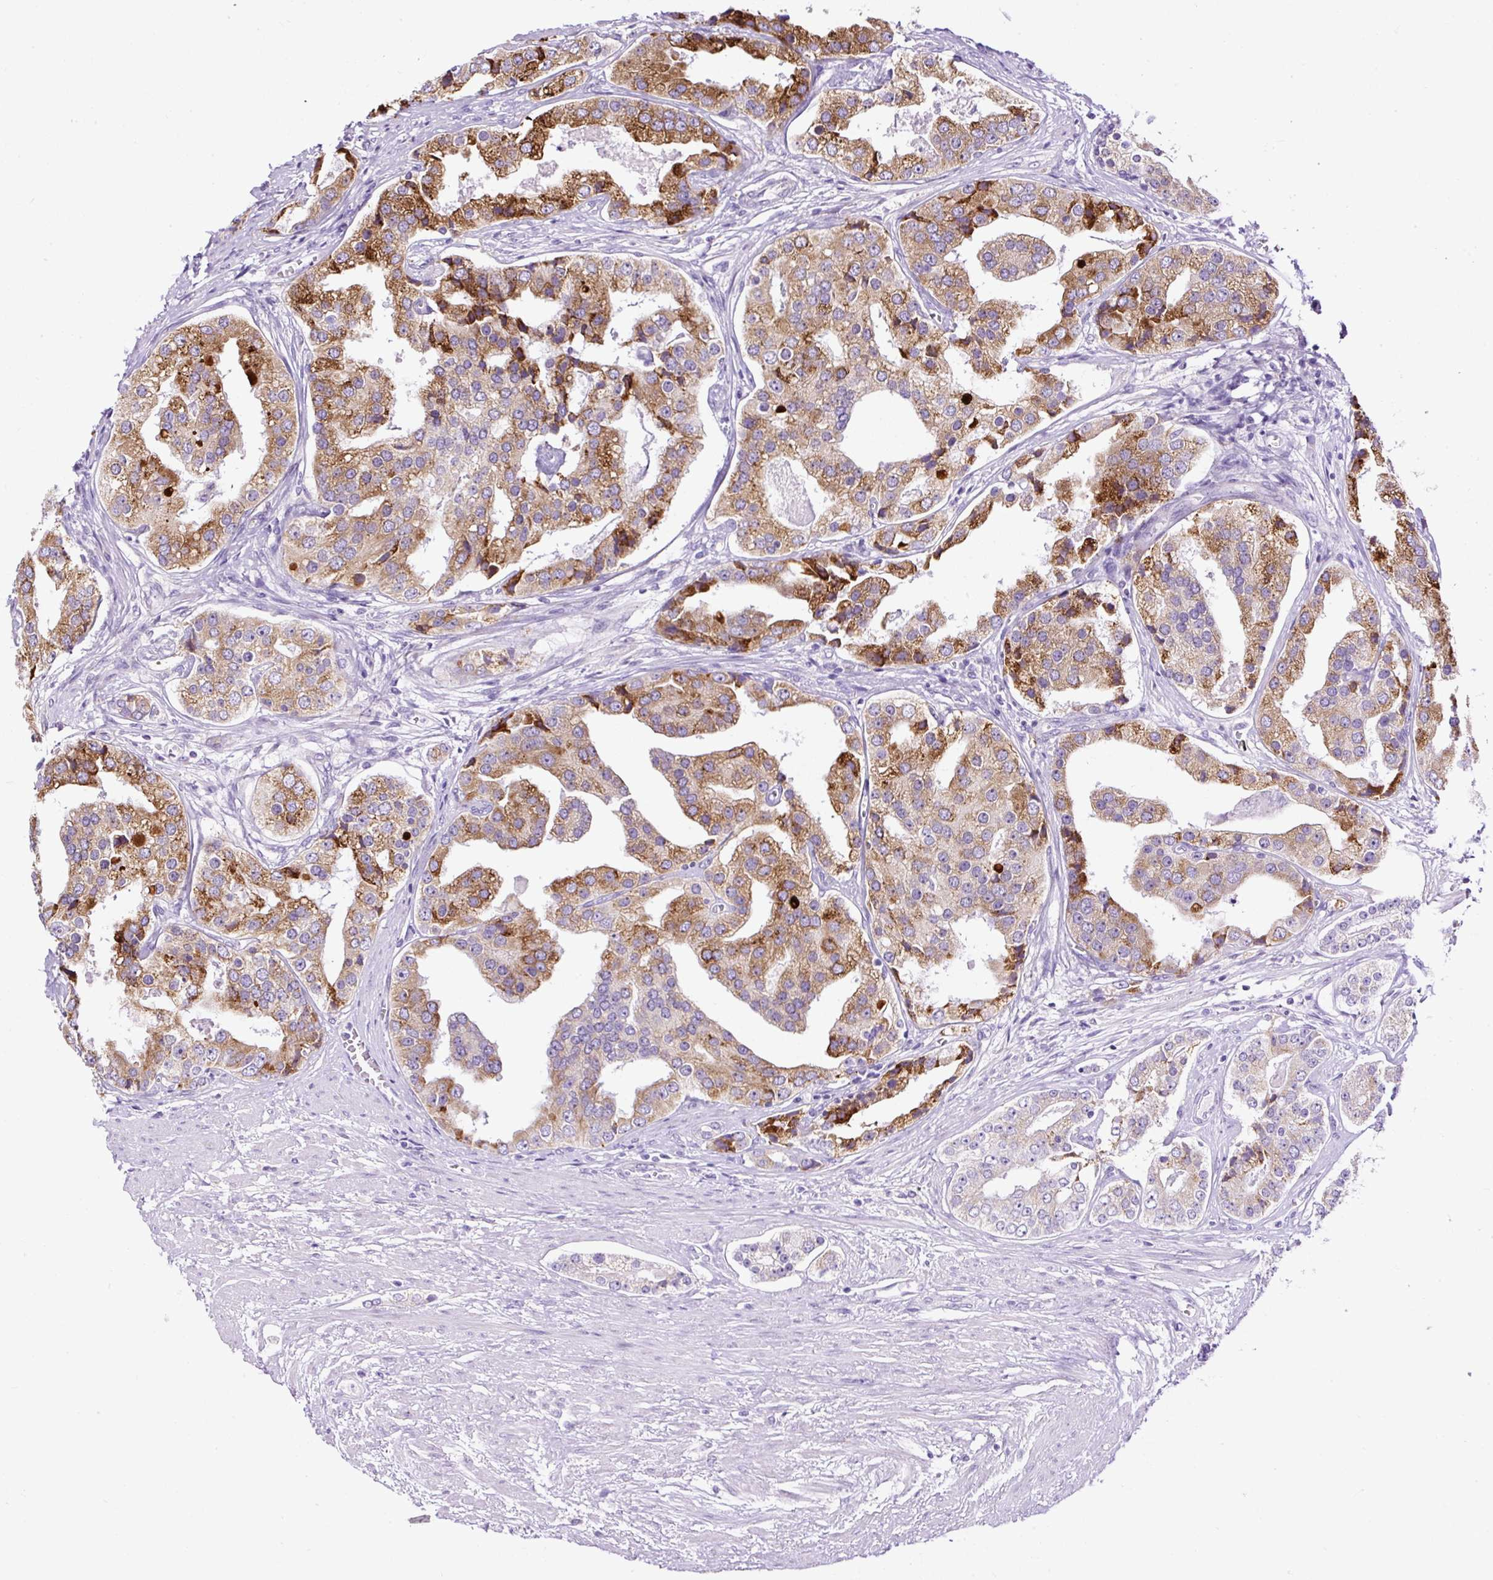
{"staining": {"intensity": "moderate", "quantity": "25%-75%", "location": "cytoplasmic/membranous"}, "tissue": "prostate cancer", "cell_type": "Tumor cells", "image_type": "cancer", "snomed": [{"axis": "morphology", "description": "Adenocarcinoma, High grade"}, {"axis": "topography", "description": "Prostate"}], "caption": "Human prostate cancer (adenocarcinoma (high-grade)) stained for a protein (brown) shows moderate cytoplasmic/membranous positive staining in approximately 25%-75% of tumor cells.", "gene": "FMC1", "patient": {"sex": "male", "age": 71}}